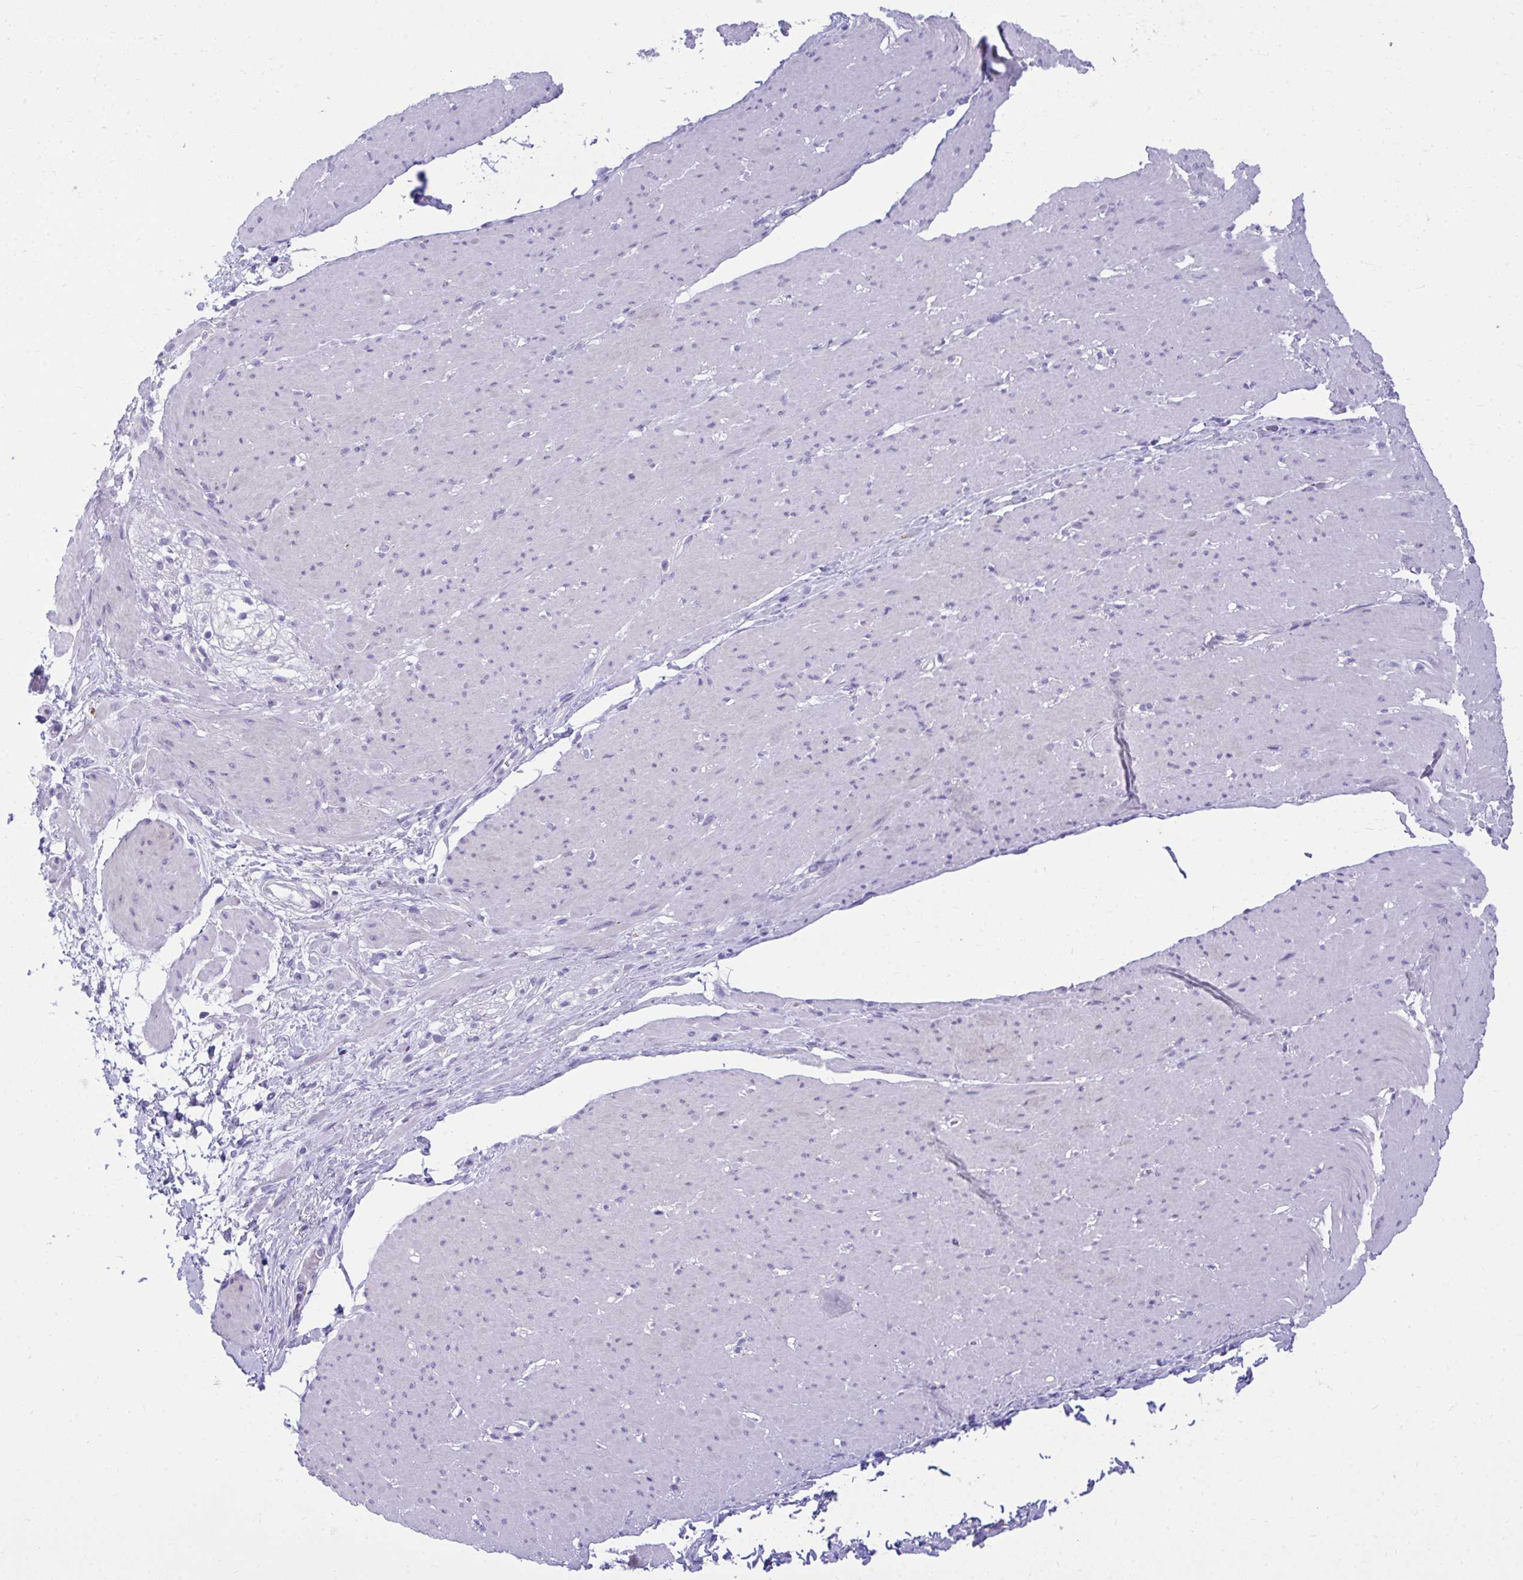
{"staining": {"intensity": "negative", "quantity": "none", "location": "none"}, "tissue": "smooth muscle", "cell_type": "Smooth muscle cells", "image_type": "normal", "snomed": [{"axis": "morphology", "description": "Normal tissue, NOS"}, {"axis": "topography", "description": "Smooth muscle"}, {"axis": "topography", "description": "Rectum"}], "caption": "Immunohistochemistry image of benign smooth muscle: smooth muscle stained with DAB reveals no significant protein expression in smooth muscle cells.", "gene": "AIG1", "patient": {"sex": "male", "age": 53}}